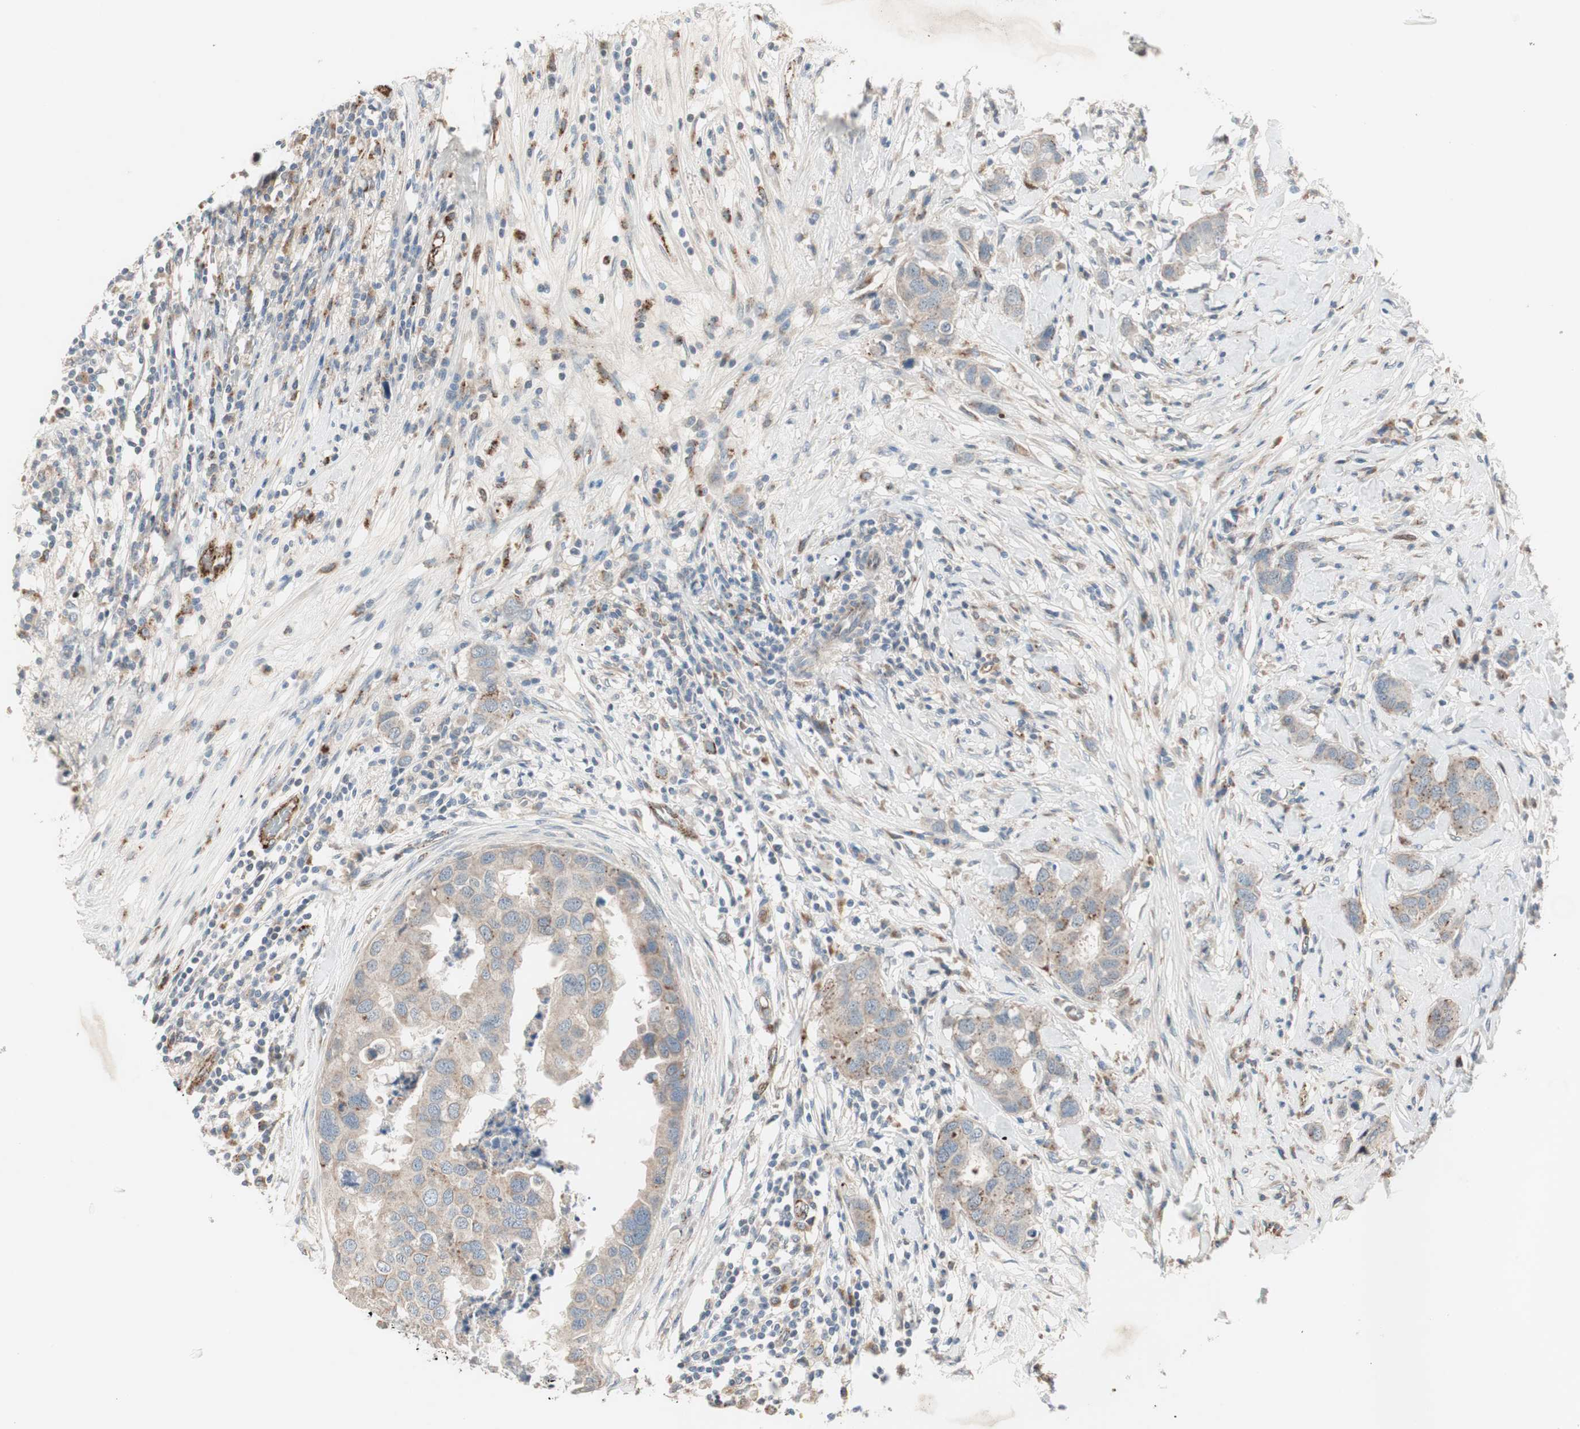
{"staining": {"intensity": "weak", "quantity": "25%-75%", "location": "cytoplasmic/membranous"}, "tissue": "breast cancer", "cell_type": "Tumor cells", "image_type": "cancer", "snomed": [{"axis": "morphology", "description": "Duct carcinoma"}, {"axis": "topography", "description": "Breast"}], "caption": "Human breast intraductal carcinoma stained with a brown dye reveals weak cytoplasmic/membranous positive positivity in about 25%-75% of tumor cells.", "gene": "FGFR4", "patient": {"sex": "female", "age": 50}}